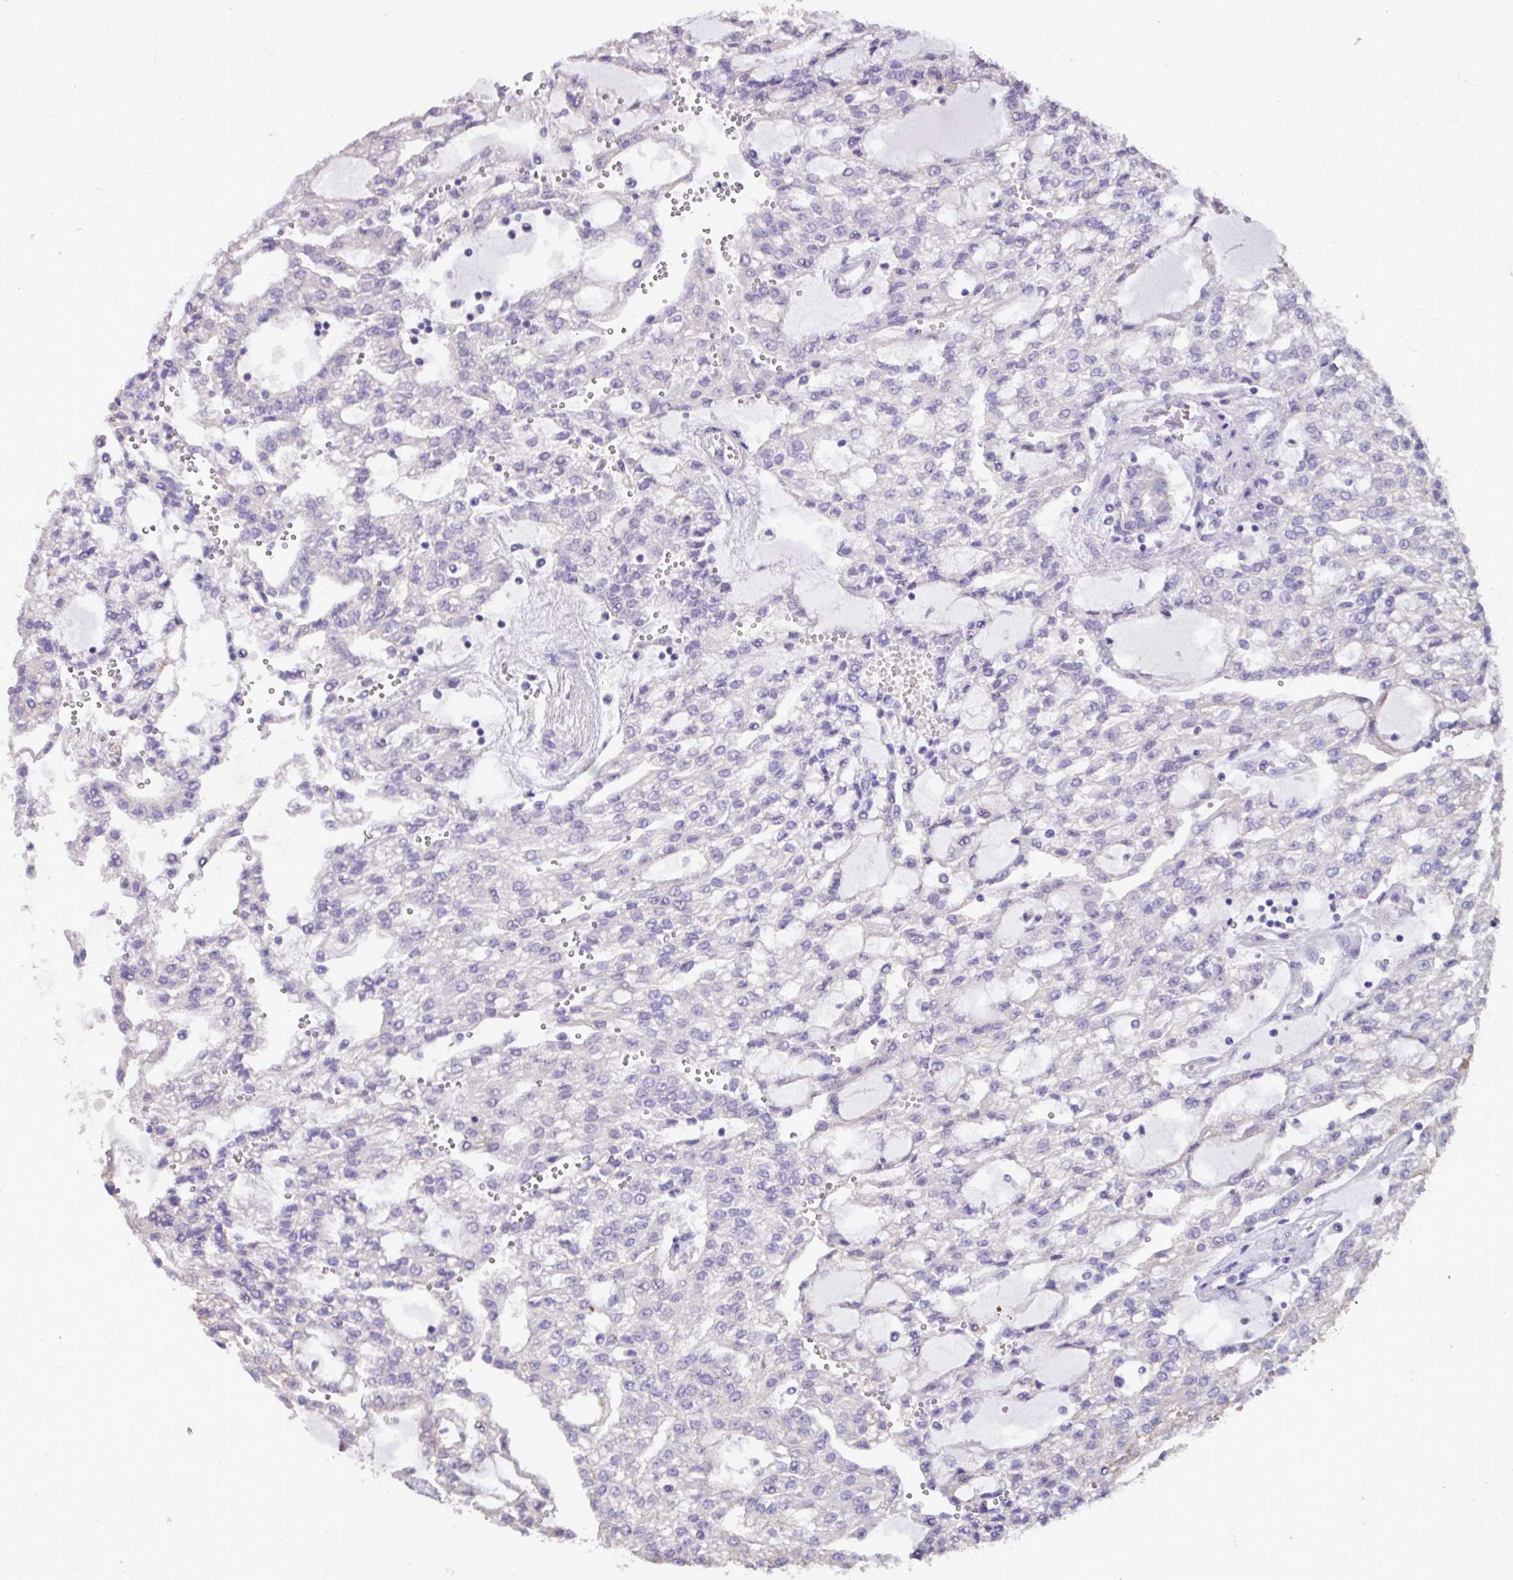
{"staining": {"intensity": "negative", "quantity": "none", "location": "none"}, "tissue": "renal cancer", "cell_type": "Tumor cells", "image_type": "cancer", "snomed": [{"axis": "morphology", "description": "Adenocarcinoma, NOS"}, {"axis": "topography", "description": "Kidney"}], "caption": "Immunohistochemical staining of human renal adenocarcinoma demonstrates no significant expression in tumor cells. (Brightfield microscopy of DAB (3,3'-diaminobenzidine) IHC at high magnification).", "gene": "EPCAM", "patient": {"sex": "male", "age": 63}}